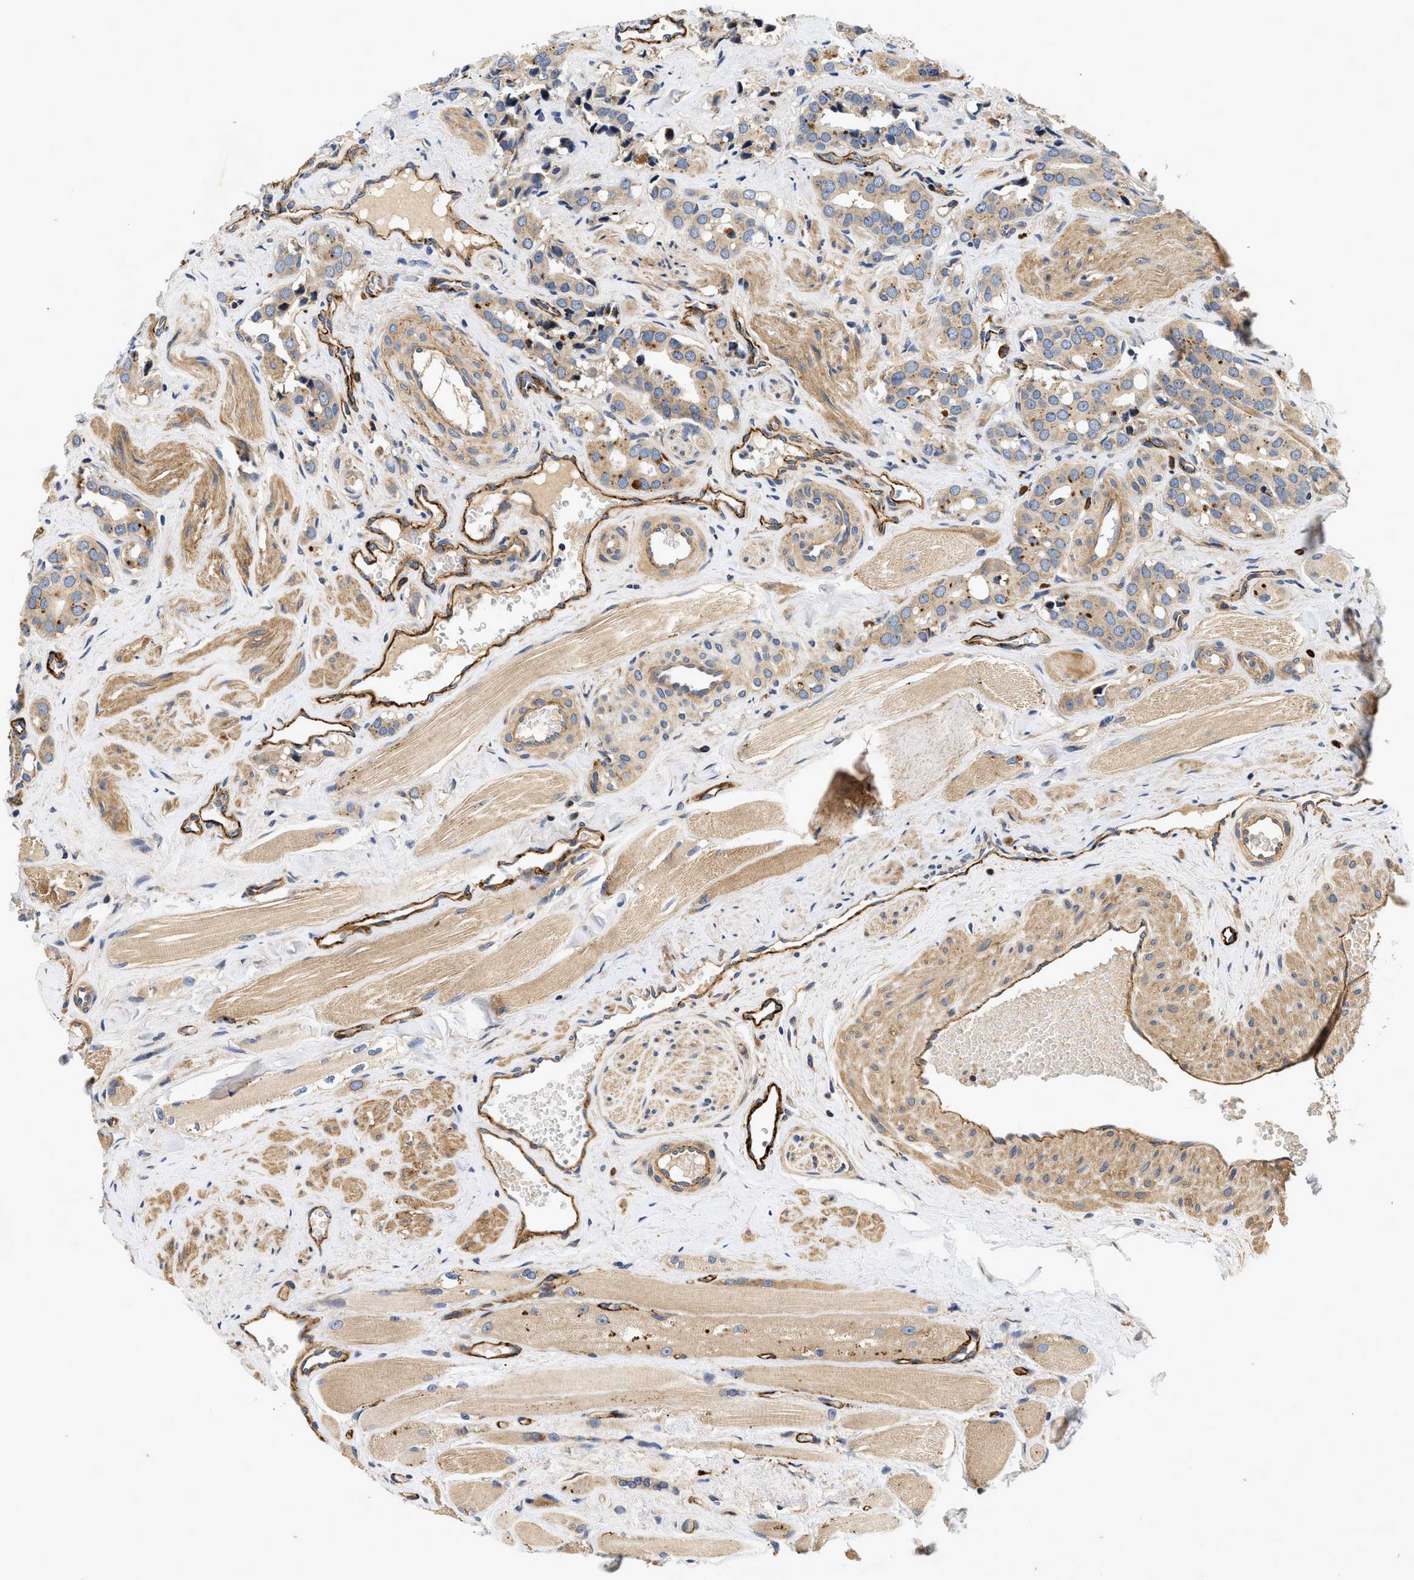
{"staining": {"intensity": "weak", "quantity": ">75%", "location": "cytoplasmic/membranous"}, "tissue": "prostate cancer", "cell_type": "Tumor cells", "image_type": "cancer", "snomed": [{"axis": "morphology", "description": "Adenocarcinoma, High grade"}, {"axis": "topography", "description": "Prostate"}], "caption": "An immunohistochemistry photomicrograph of tumor tissue is shown. Protein staining in brown shows weak cytoplasmic/membranous positivity in adenocarcinoma (high-grade) (prostate) within tumor cells.", "gene": "NME6", "patient": {"sex": "male", "age": 52}}